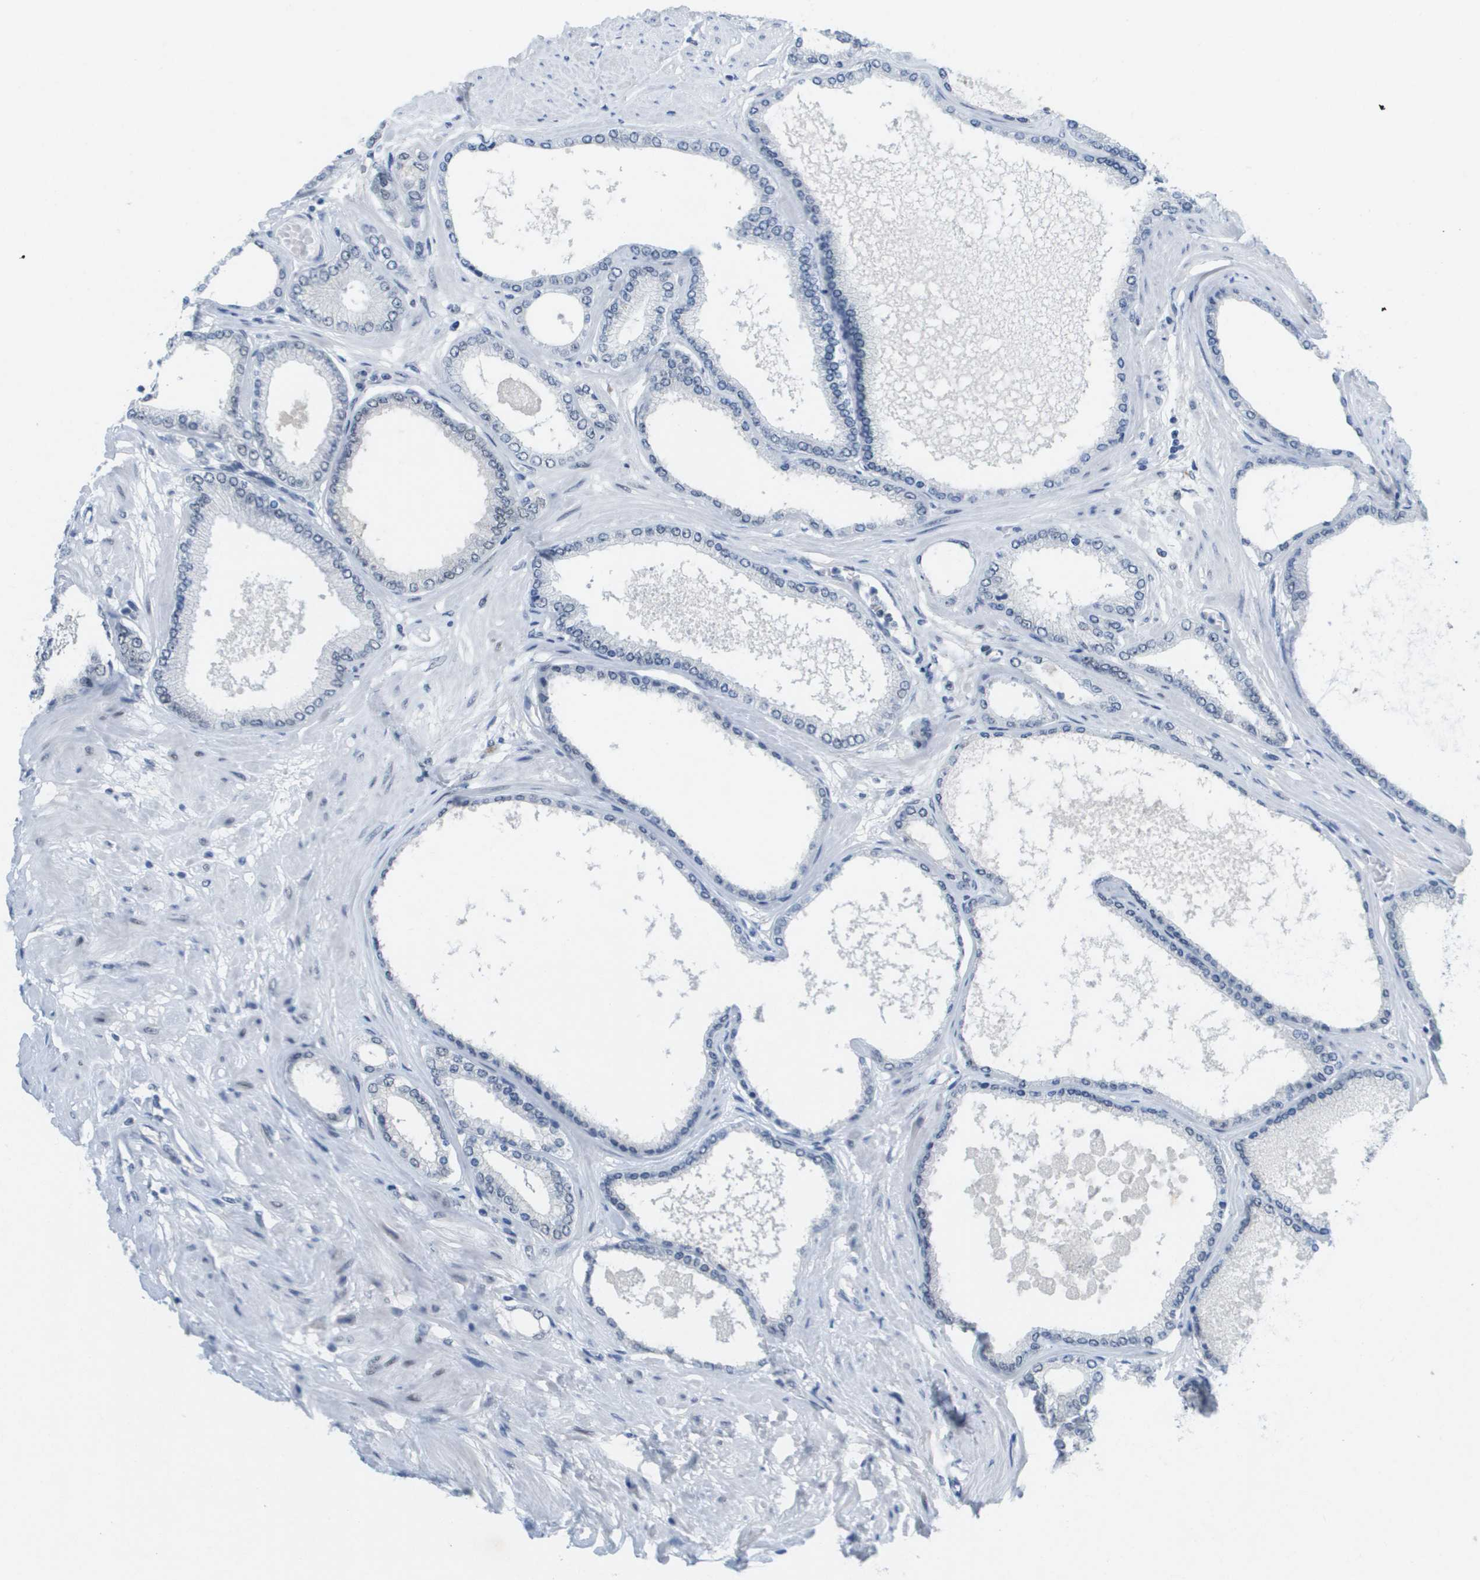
{"staining": {"intensity": "negative", "quantity": "none", "location": "none"}, "tissue": "prostate cancer", "cell_type": "Tumor cells", "image_type": "cancer", "snomed": [{"axis": "morphology", "description": "Adenocarcinoma, High grade"}, {"axis": "topography", "description": "Prostate"}], "caption": "Prostate adenocarcinoma (high-grade) was stained to show a protein in brown. There is no significant positivity in tumor cells.", "gene": "TP53RK", "patient": {"sex": "male", "age": 61}}